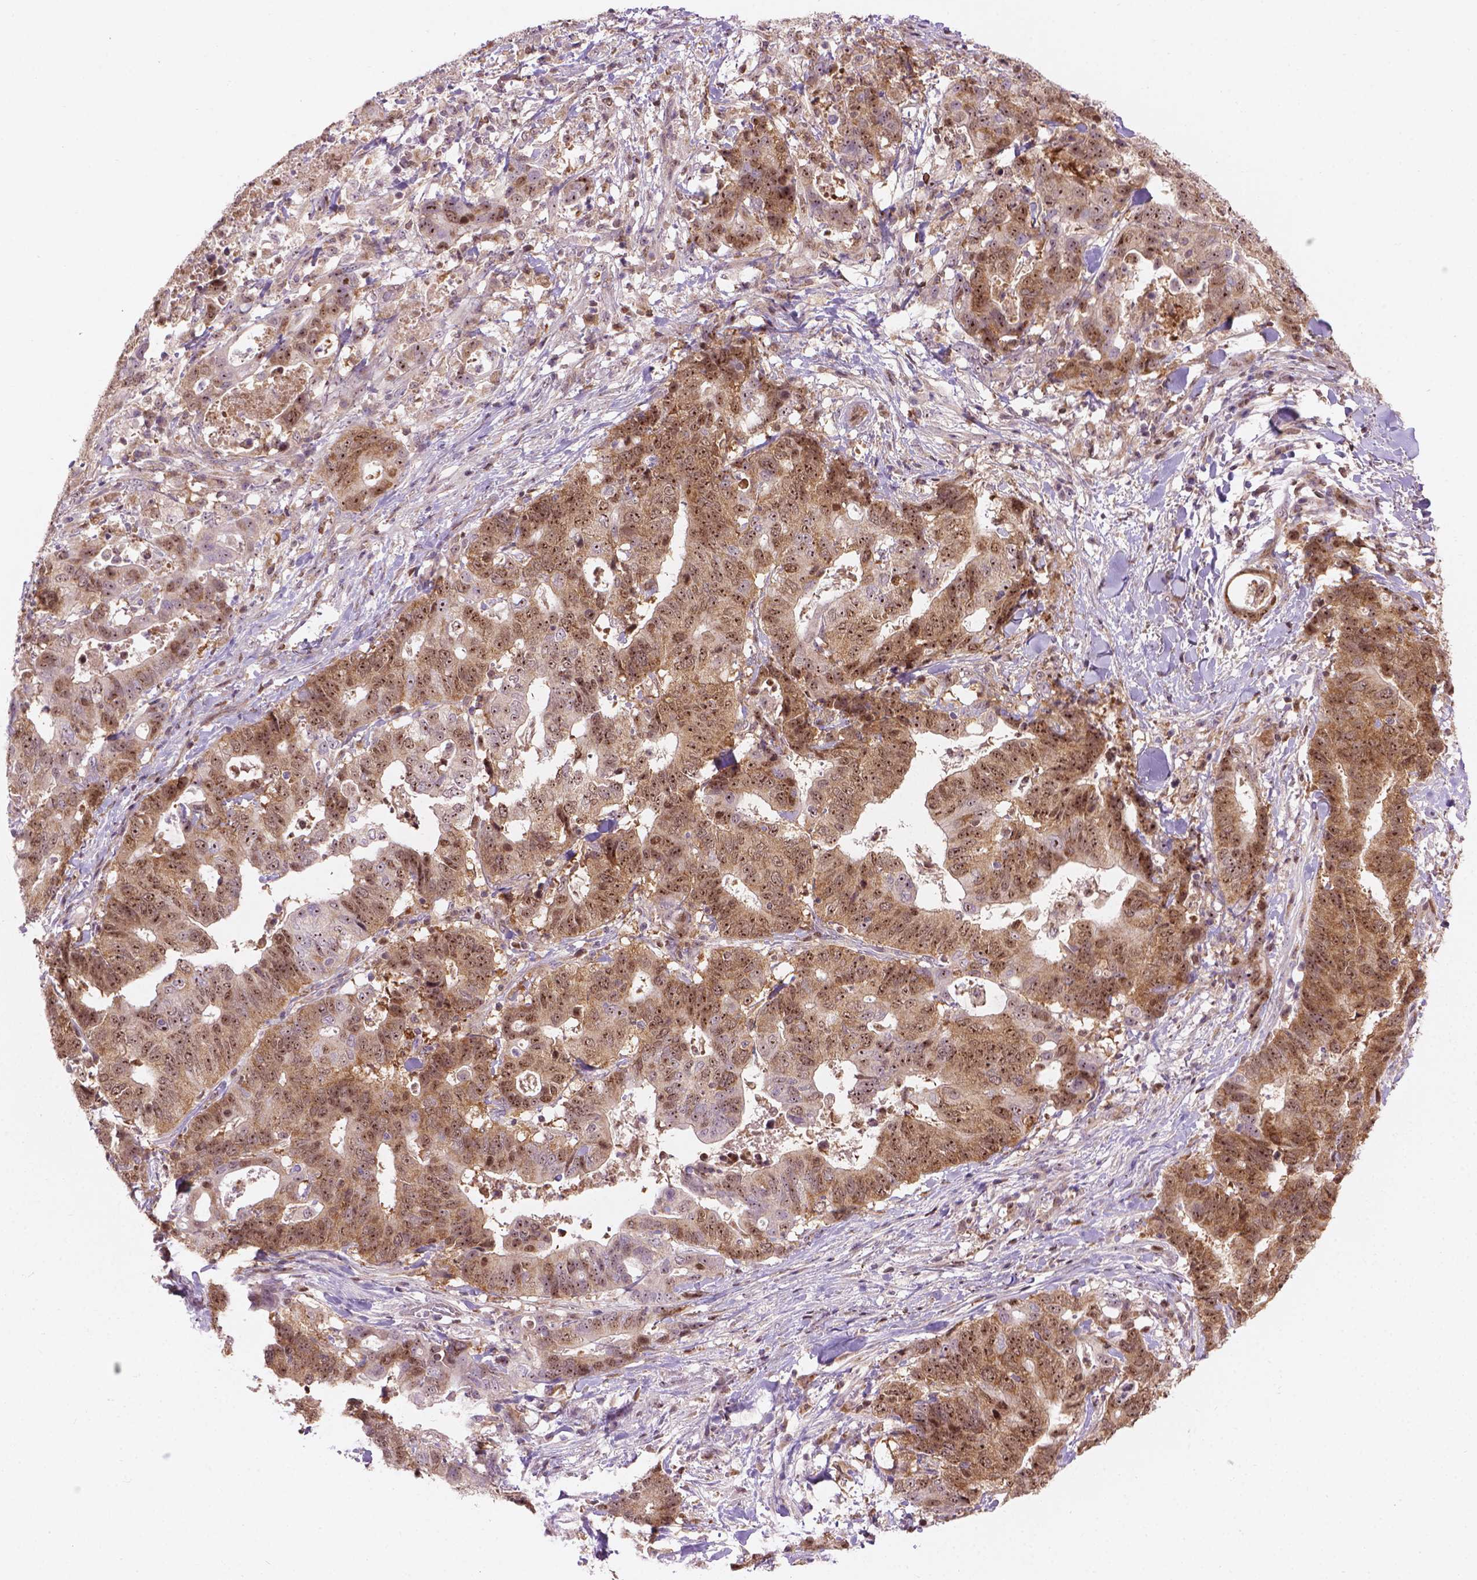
{"staining": {"intensity": "moderate", "quantity": "25%-75%", "location": "cytoplasmic/membranous,nuclear"}, "tissue": "stomach cancer", "cell_type": "Tumor cells", "image_type": "cancer", "snomed": [{"axis": "morphology", "description": "Adenocarcinoma, NOS"}, {"axis": "topography", "description": "Stomach, upper"}], "caption": "This histopathology image demonstrates IHC staining of human adenocarcinoma (stomach), with medium moderate cytoplasmic/membranous and nuclear staining in about 25%-75% of tumor cells.", "gene": "SMC2", "patient": {"sex": "female", "age": 67}}